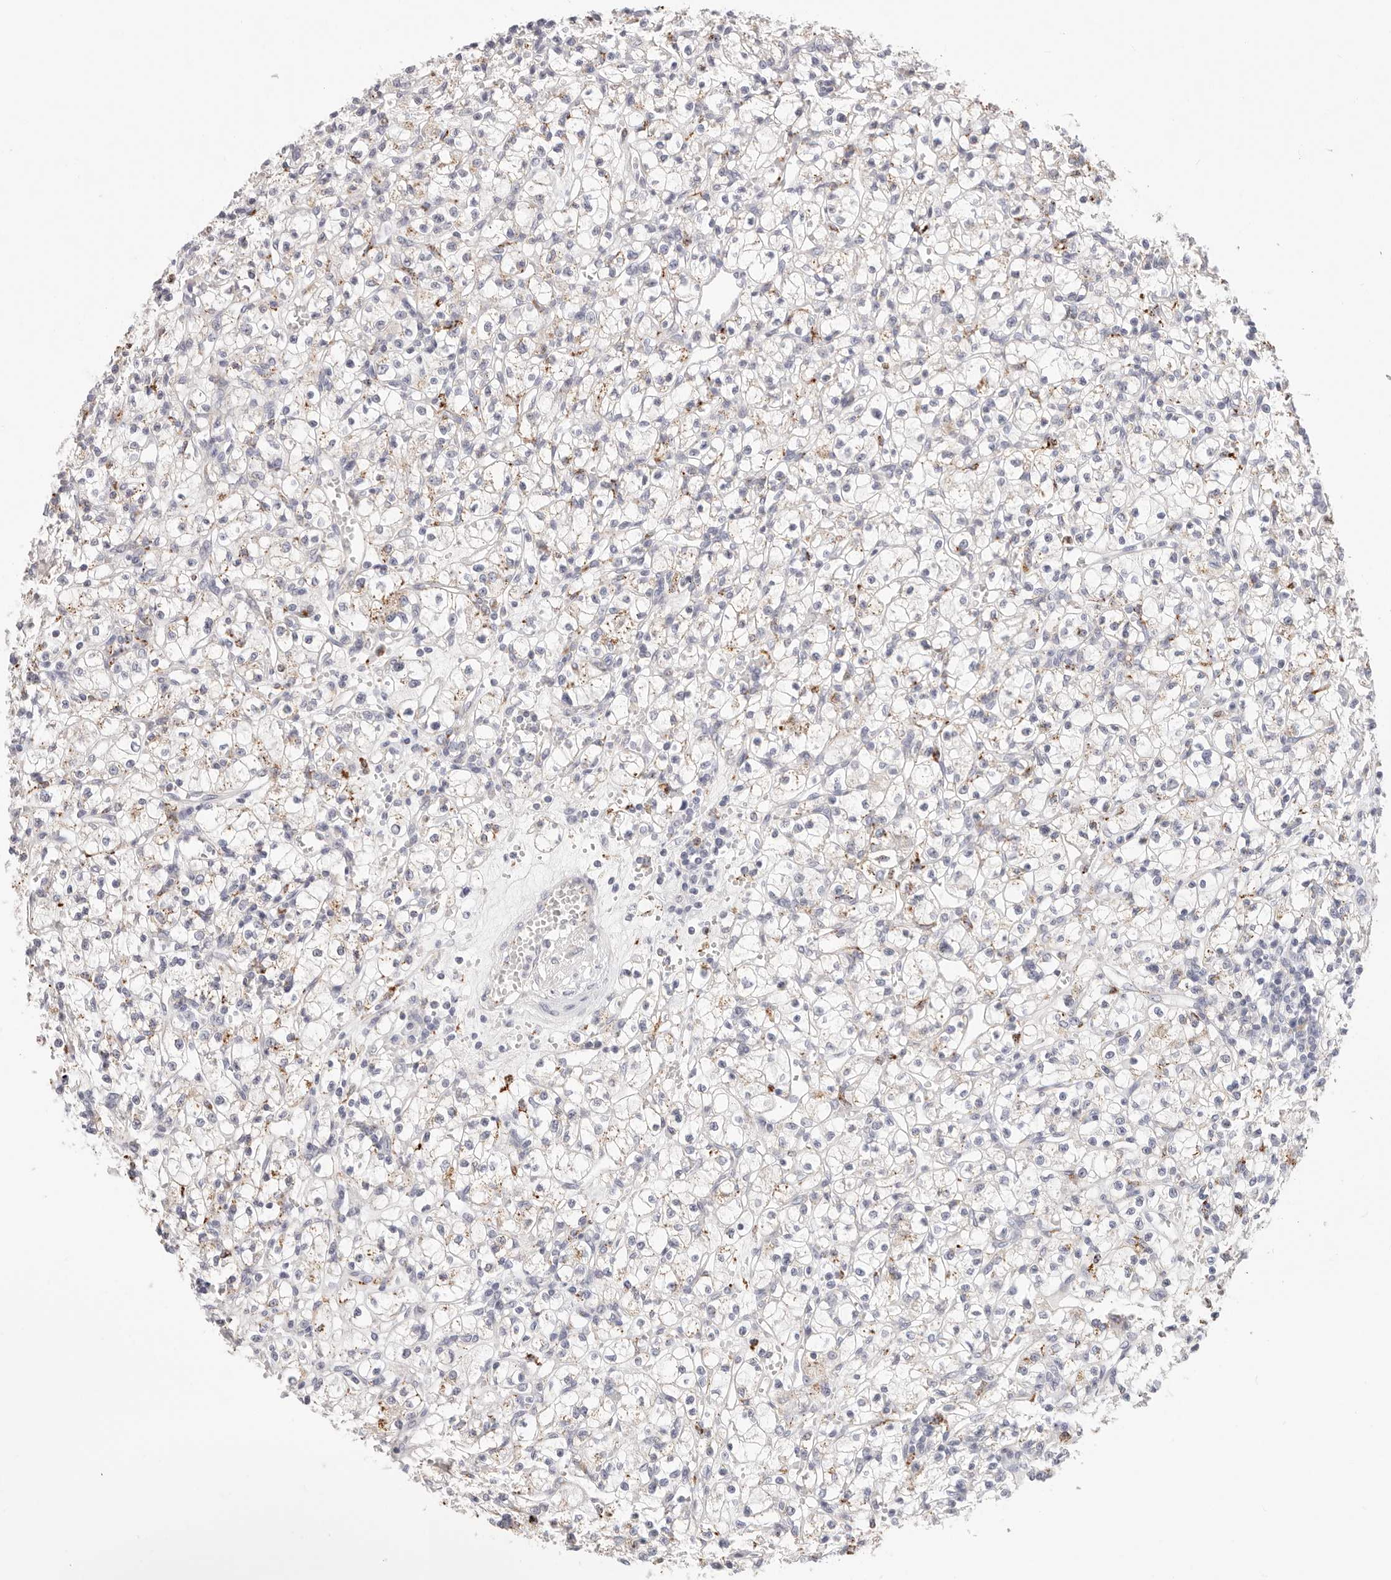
{"staining": {"intensity": "moderate", "quantity": "<25%", "location": "cytoplasmic/membranous"}, "tissue": "renal cancer", "cell_type": "Tumor cells", "image_type": "cancer", "snomed": [{"axis": "morphology", "description": "Adenocarcinoma, NOS"}, {"axis": "topography", "description": "Kidney"}], "caption": "A photomicrograph of adenocarcinoma (renal) stained for a protein shows moderate cytoplasmic/membranous brown staining in tumor cells.", "gene": "STKLD1", "patient": {"sex": "female", "age": 59}}